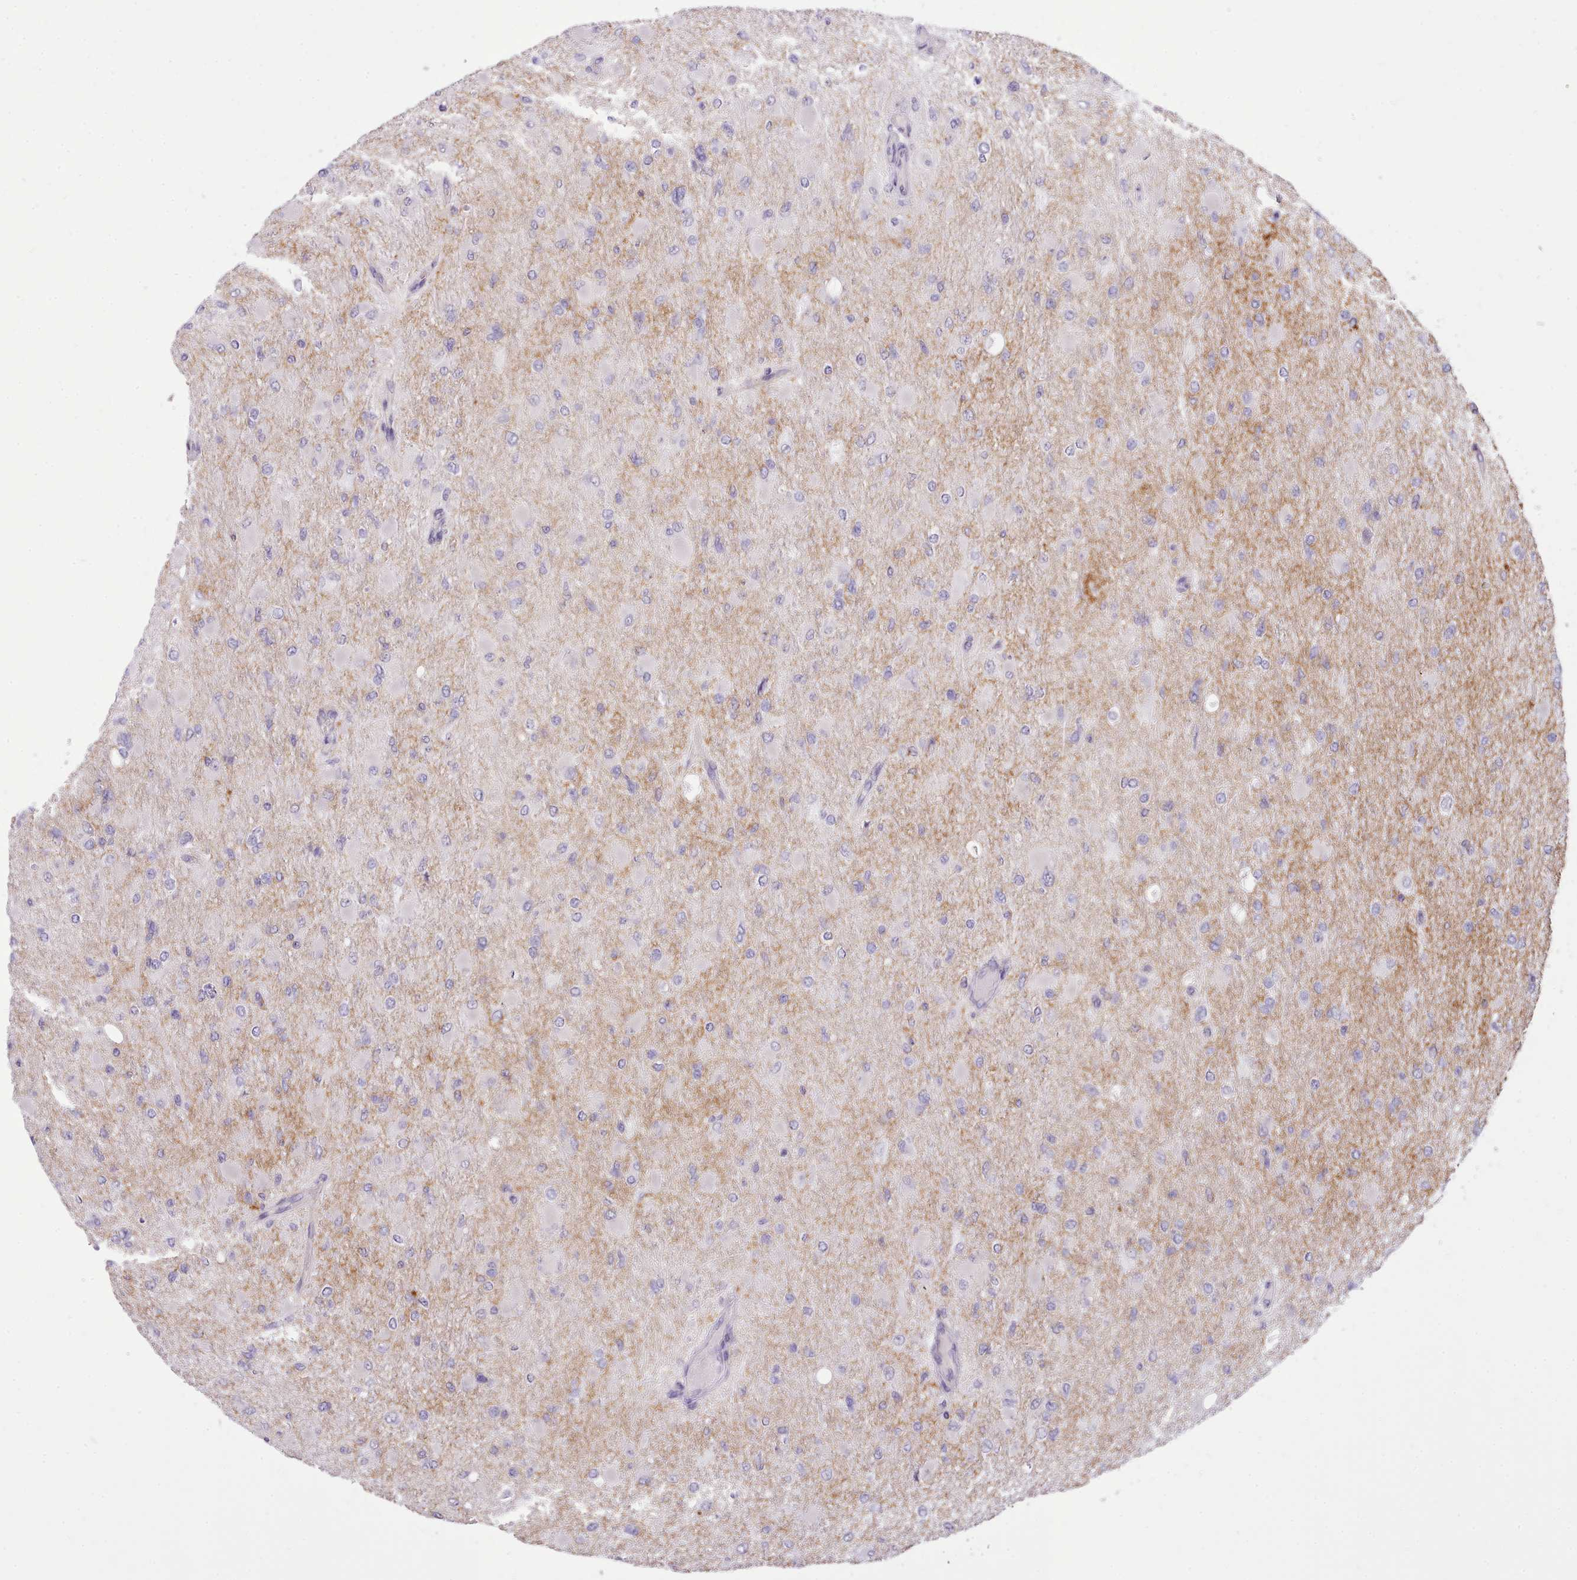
{"staining": {"intensity": "negative", "quantity": "none", "location": "none"}, "tissue": "glioma", "cell_type": "Tumor cells", "image_type": "cancer", "snomed": [{"axis": "morphology", "description": "Glioma, malignant, High grade"}, {"axis": "topography", "description": "Cerebral cortex"}], "caption": "High magnification brightfield microscopy of malignant glioma (high-grade) stained with DAB (brown) and counterstained with hematoxylin (blue): tumor cells show no significant staining. (Stains: DAB (3,3'-diaminobenzidine) immunohistochemistry (IHC) with hematoxylin counter stain, Microscopy: brightfield microscopy at high magnification).", "gene": "CYP2A13", "patient": {"sex": "female", "age": 36}}